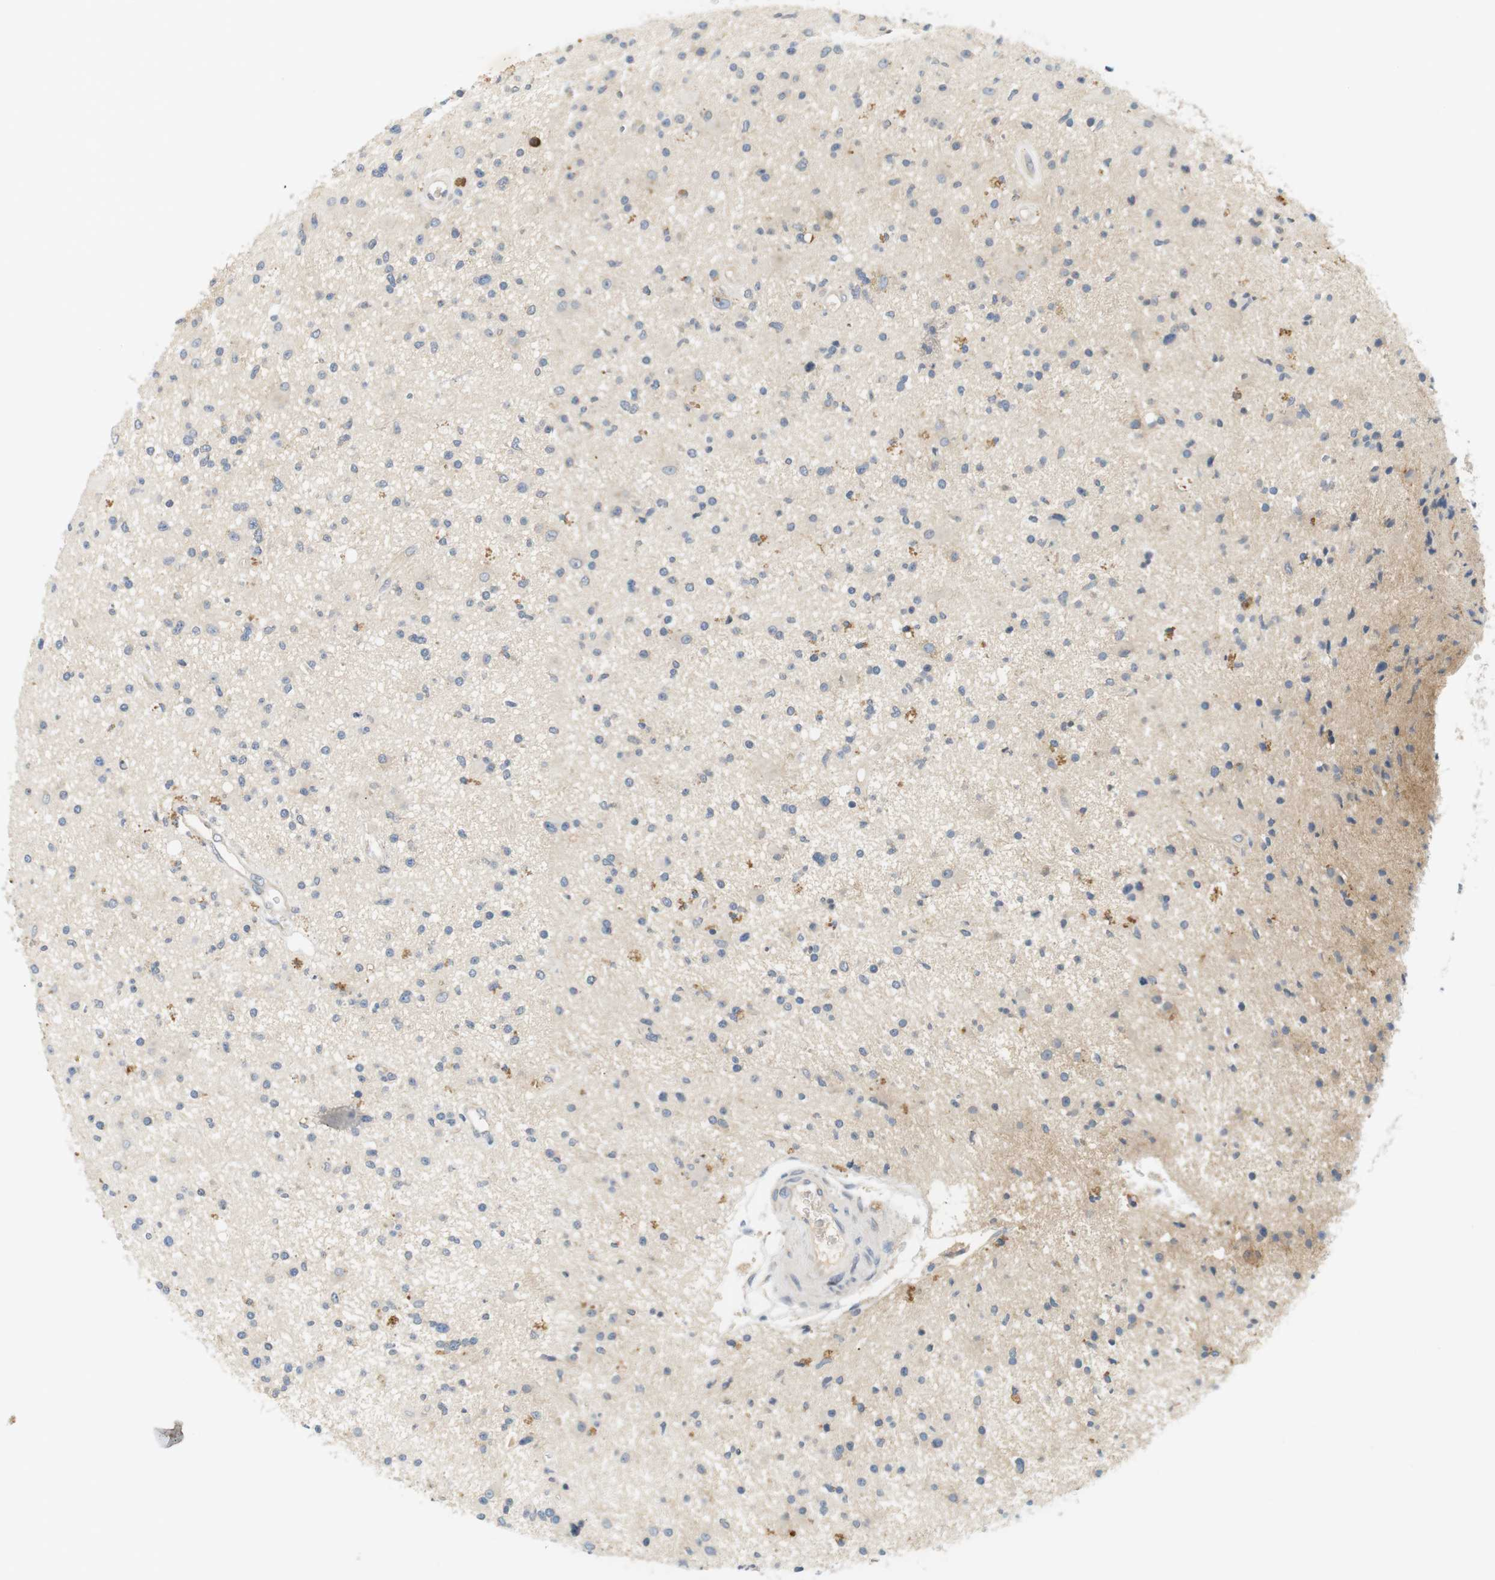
{"staining": {"intensity": "negative", "quantity": "none", "location": "none"}, "tissue": "glioma", "cell_type": "Tumor cells", "image_type": "cancer", "snomed": [{"axis": "morphology", "description": "Glioma, malignant, High grade"}, {"axis": "topography", "description": "Brain"}], "caption": "This is a histopathology image of immunohistochemistry (IHC) staining of glioma, which shows no positivity in tumor cells. (DAB immunohistochemistry (IHC) visualized using brightfield microscopy, high magnification).", "gene": "EVA1C", "patient": {"sex": "male", "age": 33}}